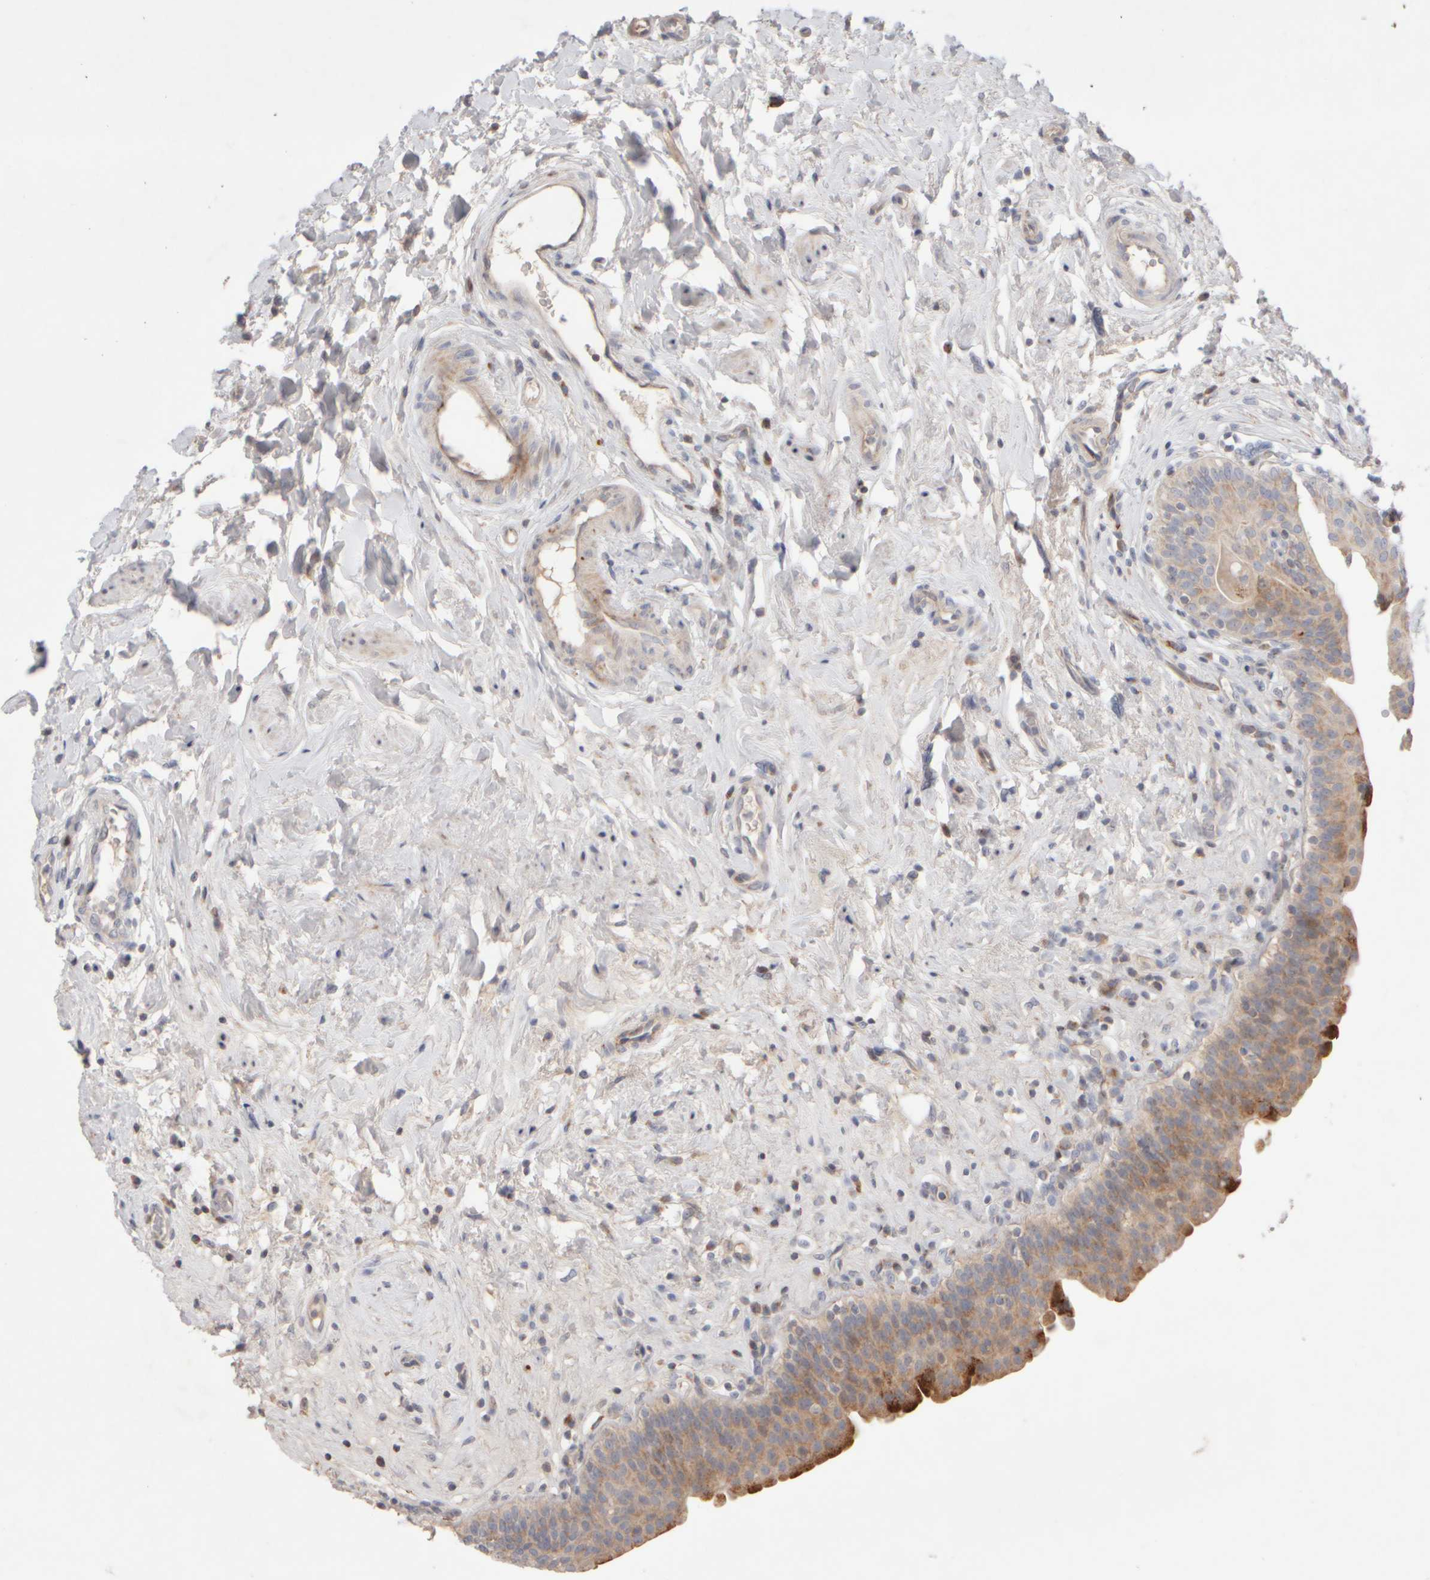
{"staining": {"intensity": "moderate", "quantity": ">75%", "location": "cytoplasmic/membranous"}, "tissue": "urinary bladder", "cell_type": "Urothelial cells", "image_type": "normal", "snomed": [{"axis": "morphology", "description": "Normal tissue, NOS"}, {"axis": "topography", "description": "Urinary bladder"}], "caption": "This histopathology image reveals immunohistochemistry staining of benign human urinary bladder, with medium moderate cytoplasmic/membranous expression in about >75% of urothelial cells.", "gene": "CHADL", "patient": {"sex": "male", "age": 83}}